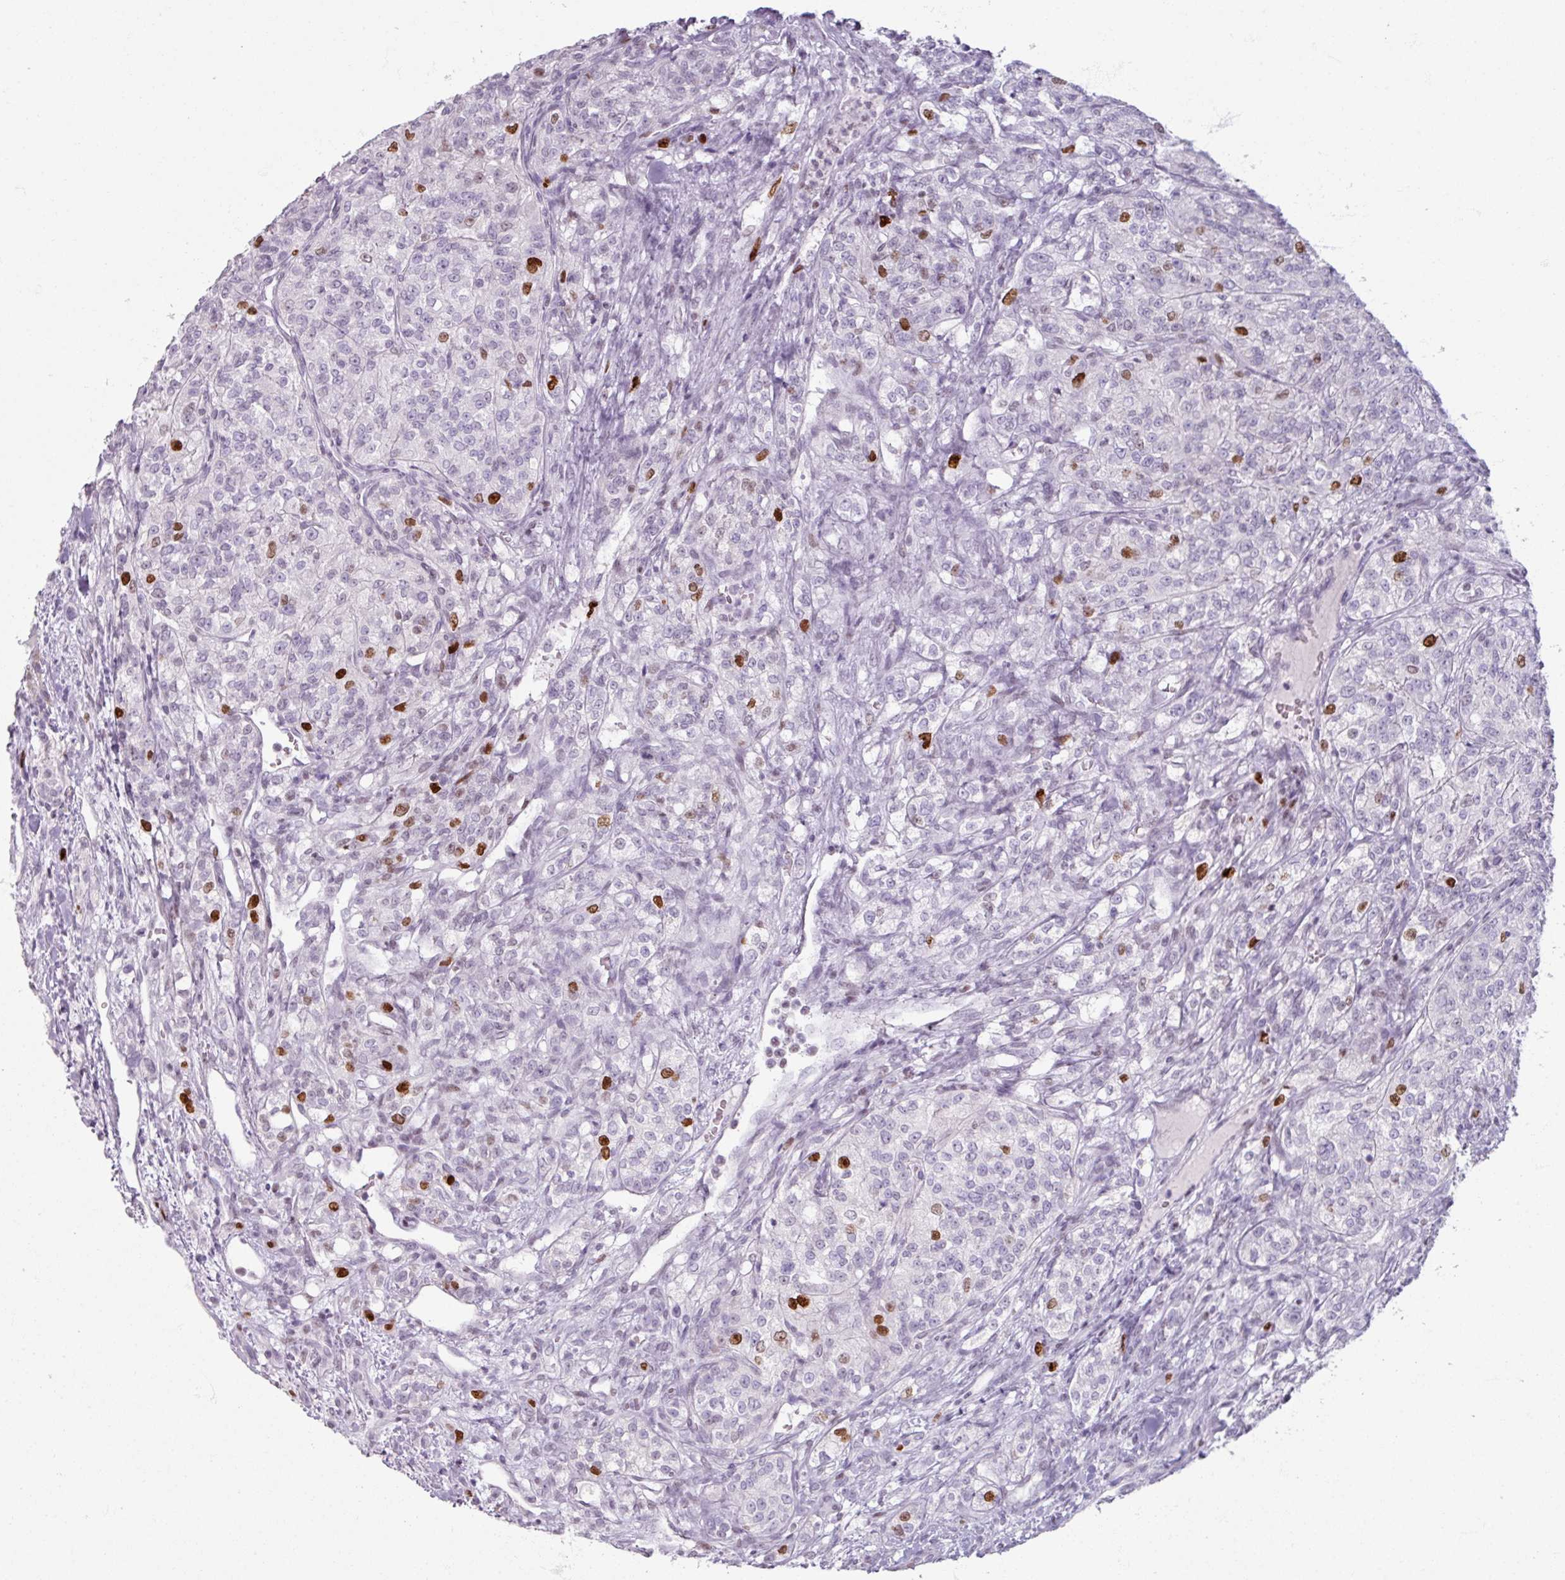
{"staining": {"intensity": "strong", "quantity": "<25%", "location": "nuclear"}, "tissue": "renal cancer", "cell_type": "Tumor cells", "image_type": "cancer", "snomed": [{"axis": "morphology", "description": "Adenocarcinoma, NOS"}, {"axis": "topography", "description": "Kidney"}], "caption": "Strong nuclear positivity for a protein is present in approximately <25% of tumor cells of renal cancer using IHC.", "gene": "ATAD2", "patient": {"sex": "female", "age": 63}}